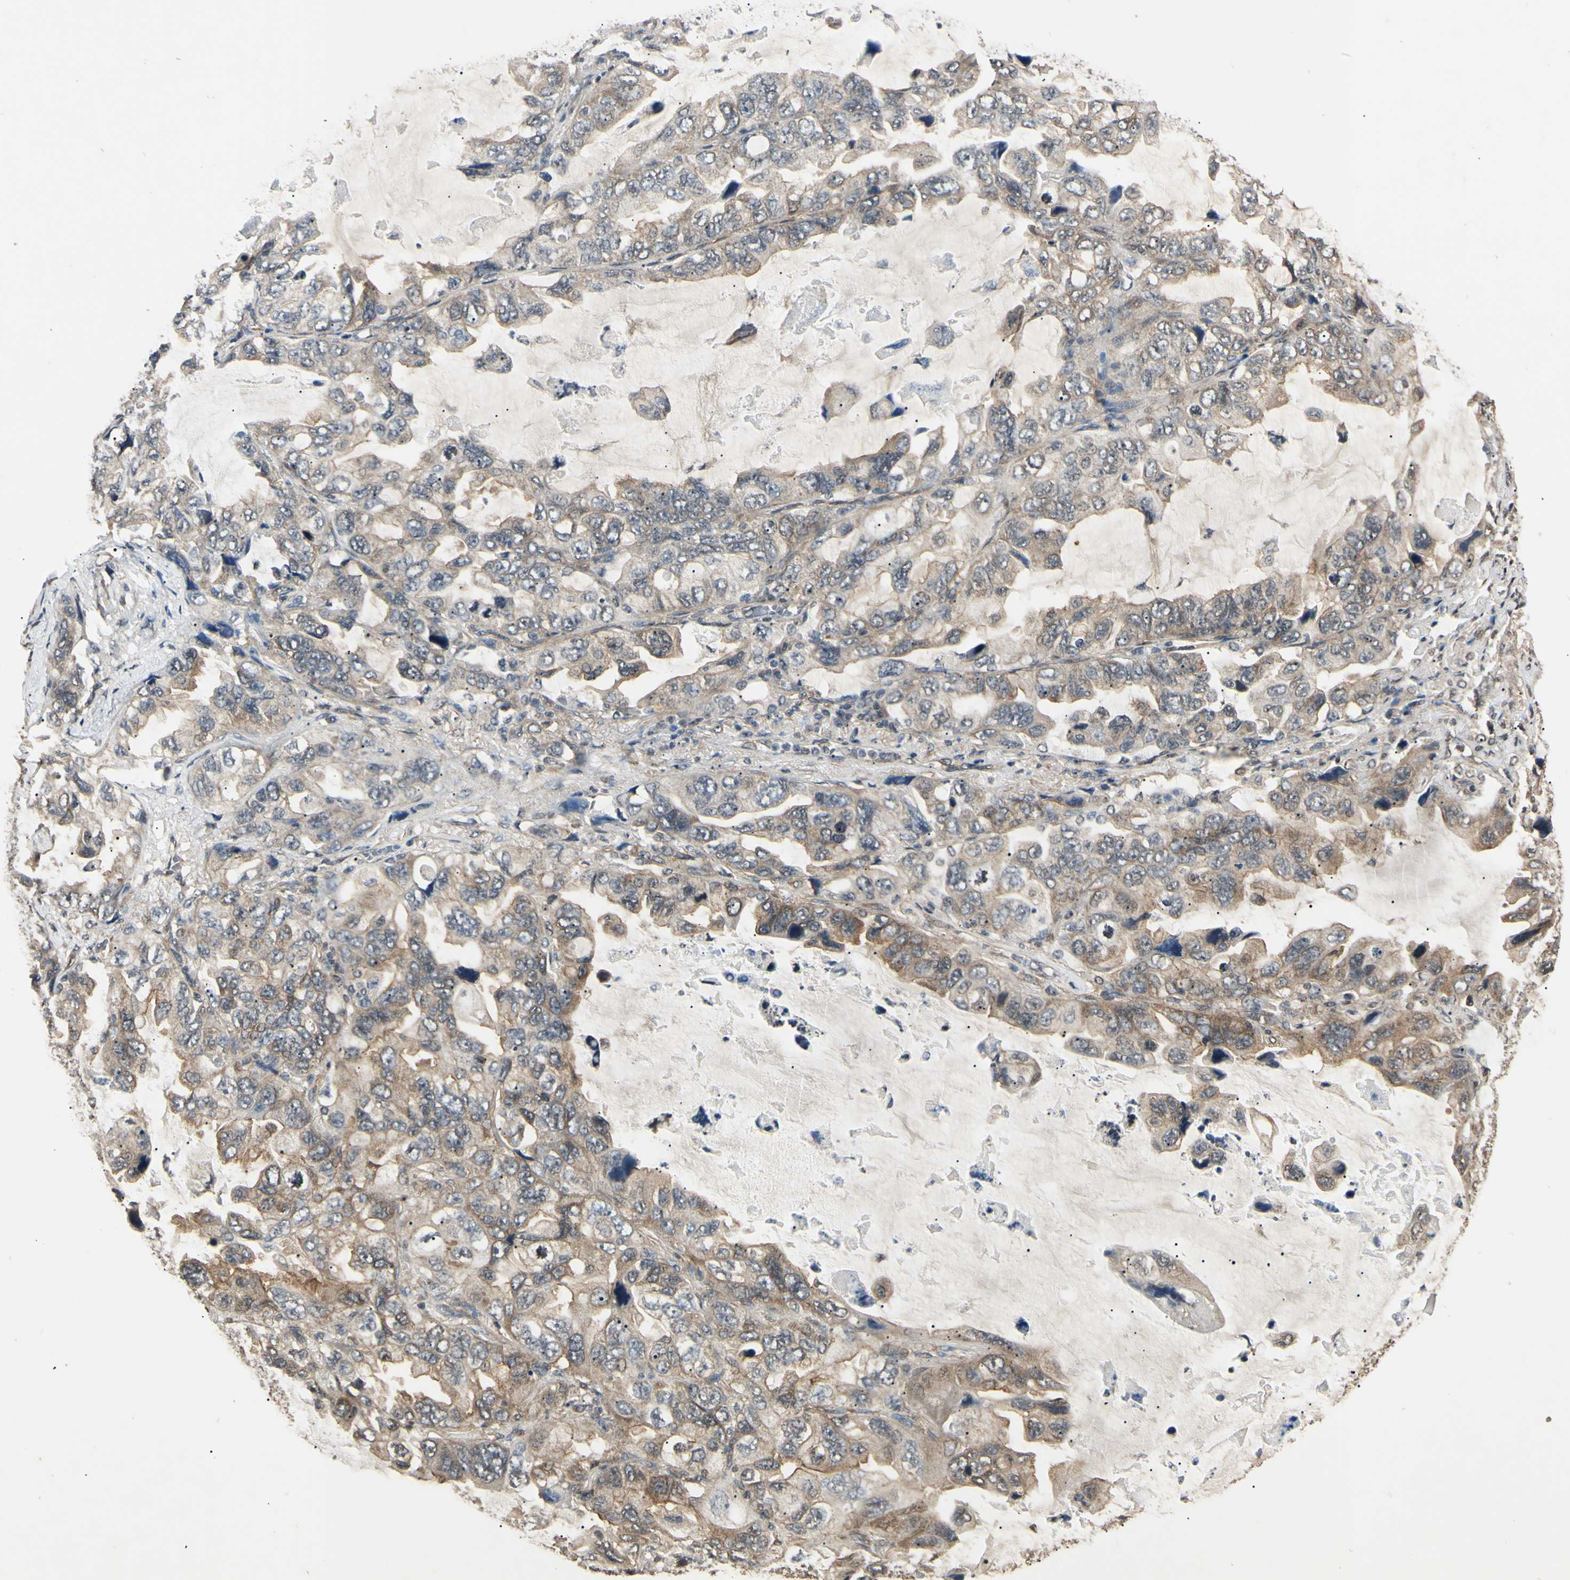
{"staining": {"intensity": "moderate", "quantity": "25%-75%", "location": "cytoplasmic/membranous"}, "tissue": "lung cancer", "cell_type": "Tumor cells", "image_type": "cancer", "snomed": [{"axis": "morphology", "description": "Squamous cell carcinoma, NOS"}, {"axis": "topography", "description": "Lung"}], "caption": "The immunohistochemical stain highlights moderate cytoplasmic/membranous positivity in tumor cells of squamous cell carcinoma (lung) tissue. (brown staining indicates protein expression, while blue staining denotes nuclei).", "gene": "EPN1", "patient": {"sex": "female", "age": 73}}